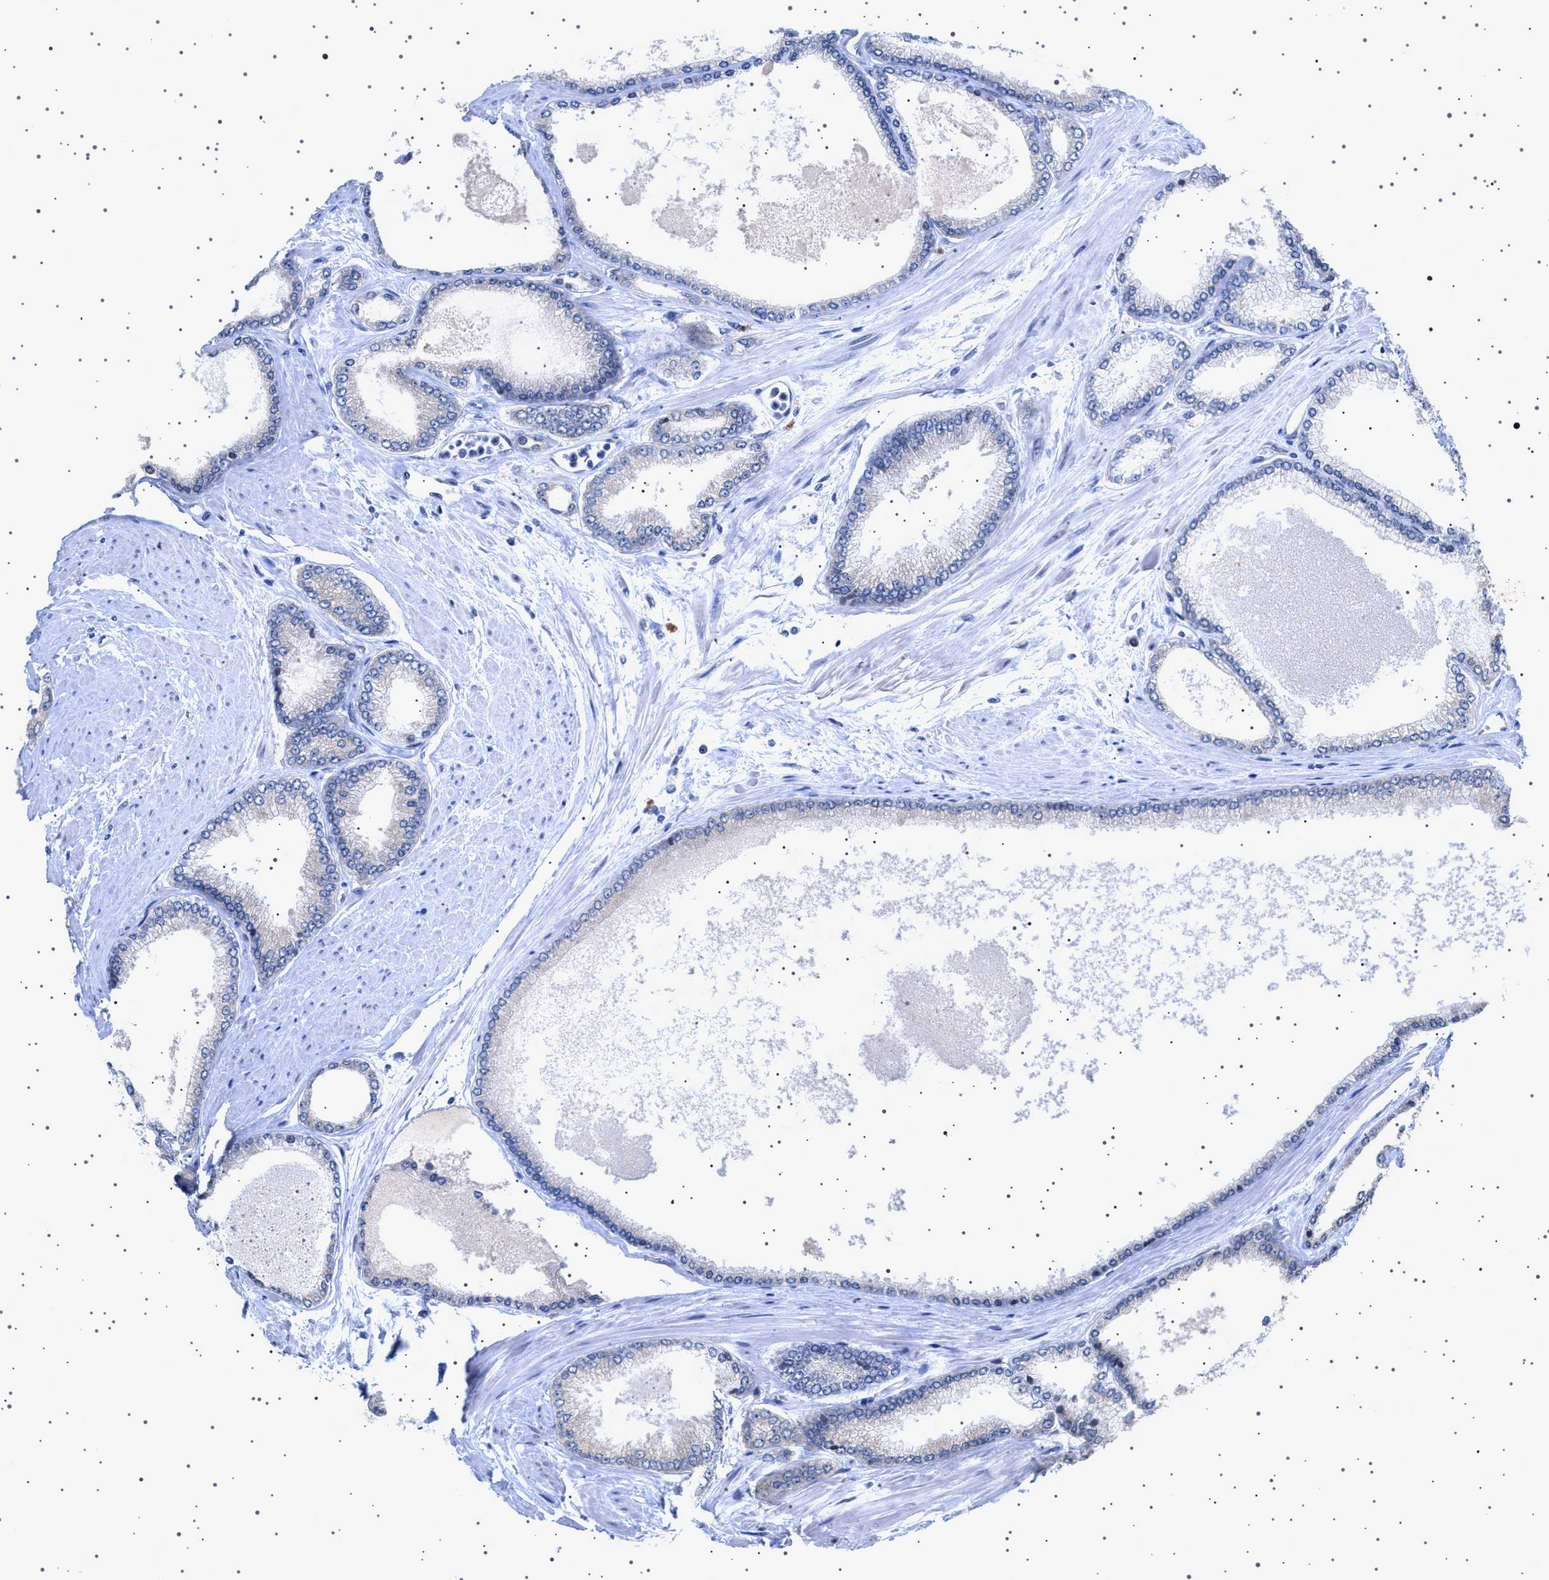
{"staining": {"intensity": "negative", "quantity": "none", "location": "none"}, "tissue": "prostate cancer", "cell_type": "Tumor cells", "image_type": "cancer", "snomed": [{"axis": "morphology", "description": "Adenocarcinoma, High grade"}, {"axis": "topography", "description": "Prostate"}], "caption": "DAB immunohistochemical staining of prostate cancer shows no significant expression in tumor cells.", "gene": "NUP93", "patient": {"sex": "male", "age": 61}}